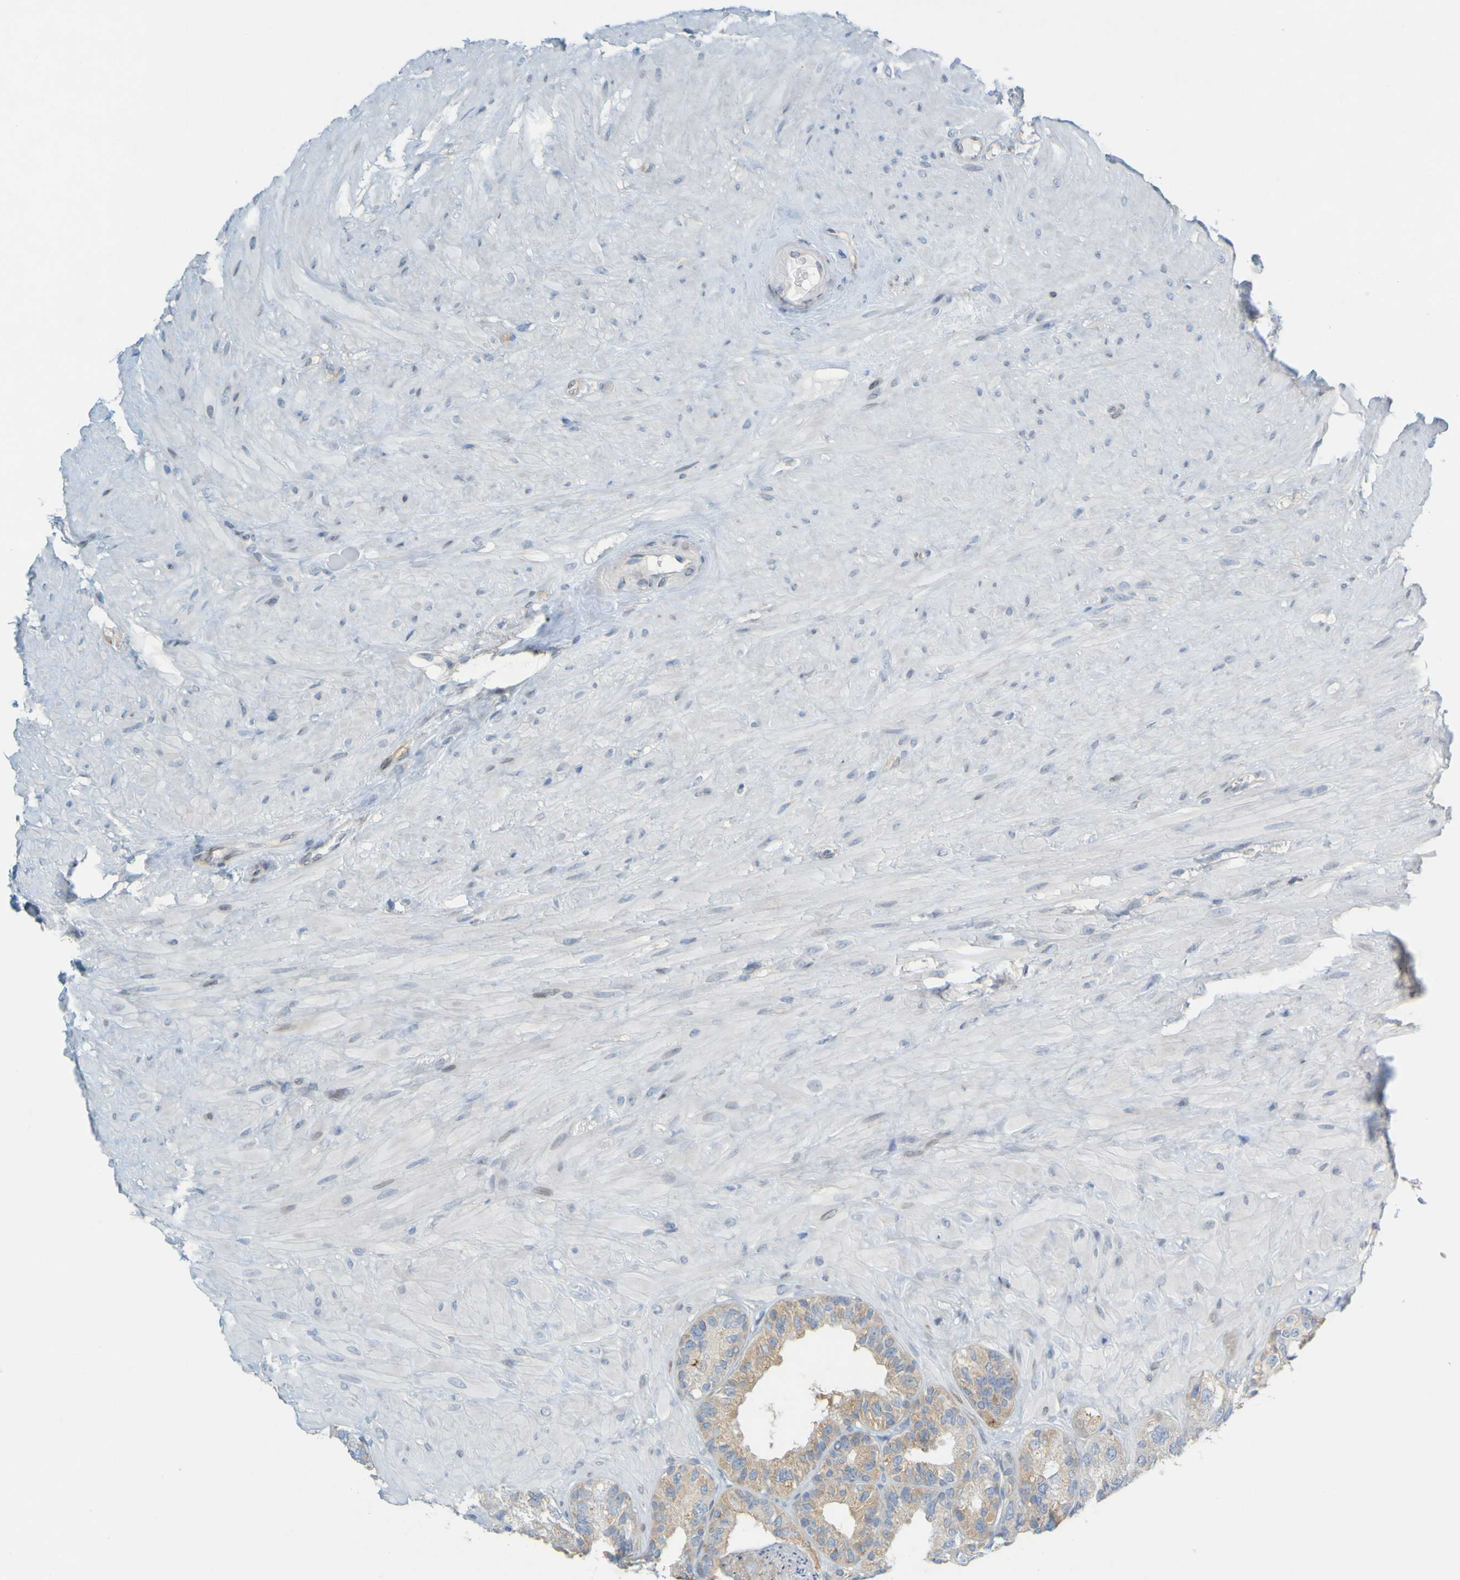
{"staining": {"intensity": "weak", "quantity": "<25%", "location": "cytoplasmic/membranous"}, "tissue": "seminal vesicle", "cell_type": "Glandular cells", "image_type": "normal", "snomed": [{"axis": "morphology", "description": "Normal tissue, NOS"}, {"axis": "topography", "description": "Seminal veicle"}], "caption": "Immunohistochemistry of normal human seminal vesicle shows no positivity in glandular cells.", "gene": "MAG", "patient": {"sex": "male", "age": 68}}